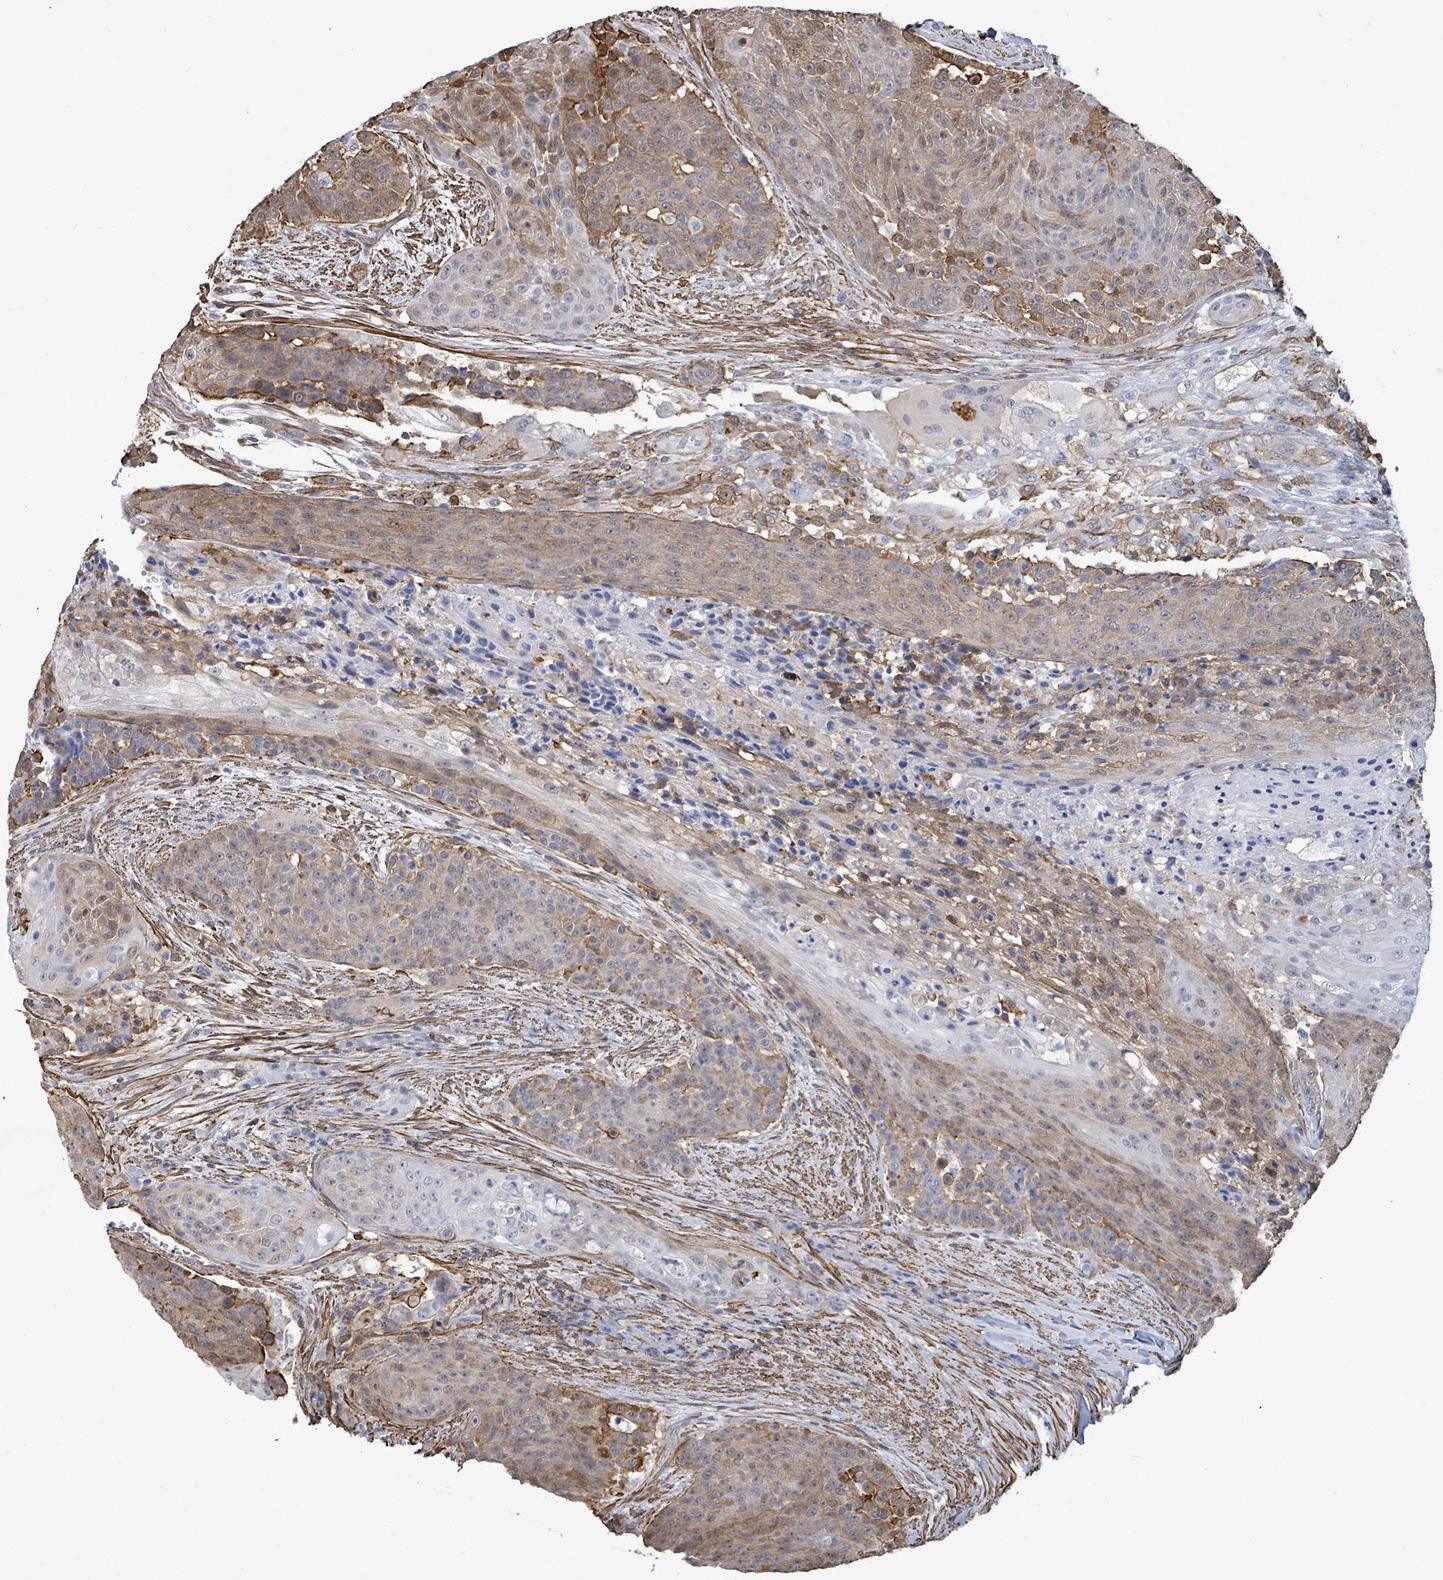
{"staining": {"intensity": "moderate", "quantity": "25%-75%", "location": "cytoplasmic/membranous"}, "tissue": "urothelial cancer", "cell_type": "Tumor cells", "image_type": "cancer", "snomed": [{"axis": "morphology", "description": "Urothelial carcinoma, High grade"}, {"axis": "topography", "description": "Urinary bladder"}], "caption": "This micrograph demonstrates immunohistochemistry staining of urothelial carcinoma (high-grade), with medium moderate cytoplasmic/membranous positivity in approximately 25%-75% of tumor cells.", "gene": "PRKRIP1", "patient": {"sex": "female", "age": 63}}